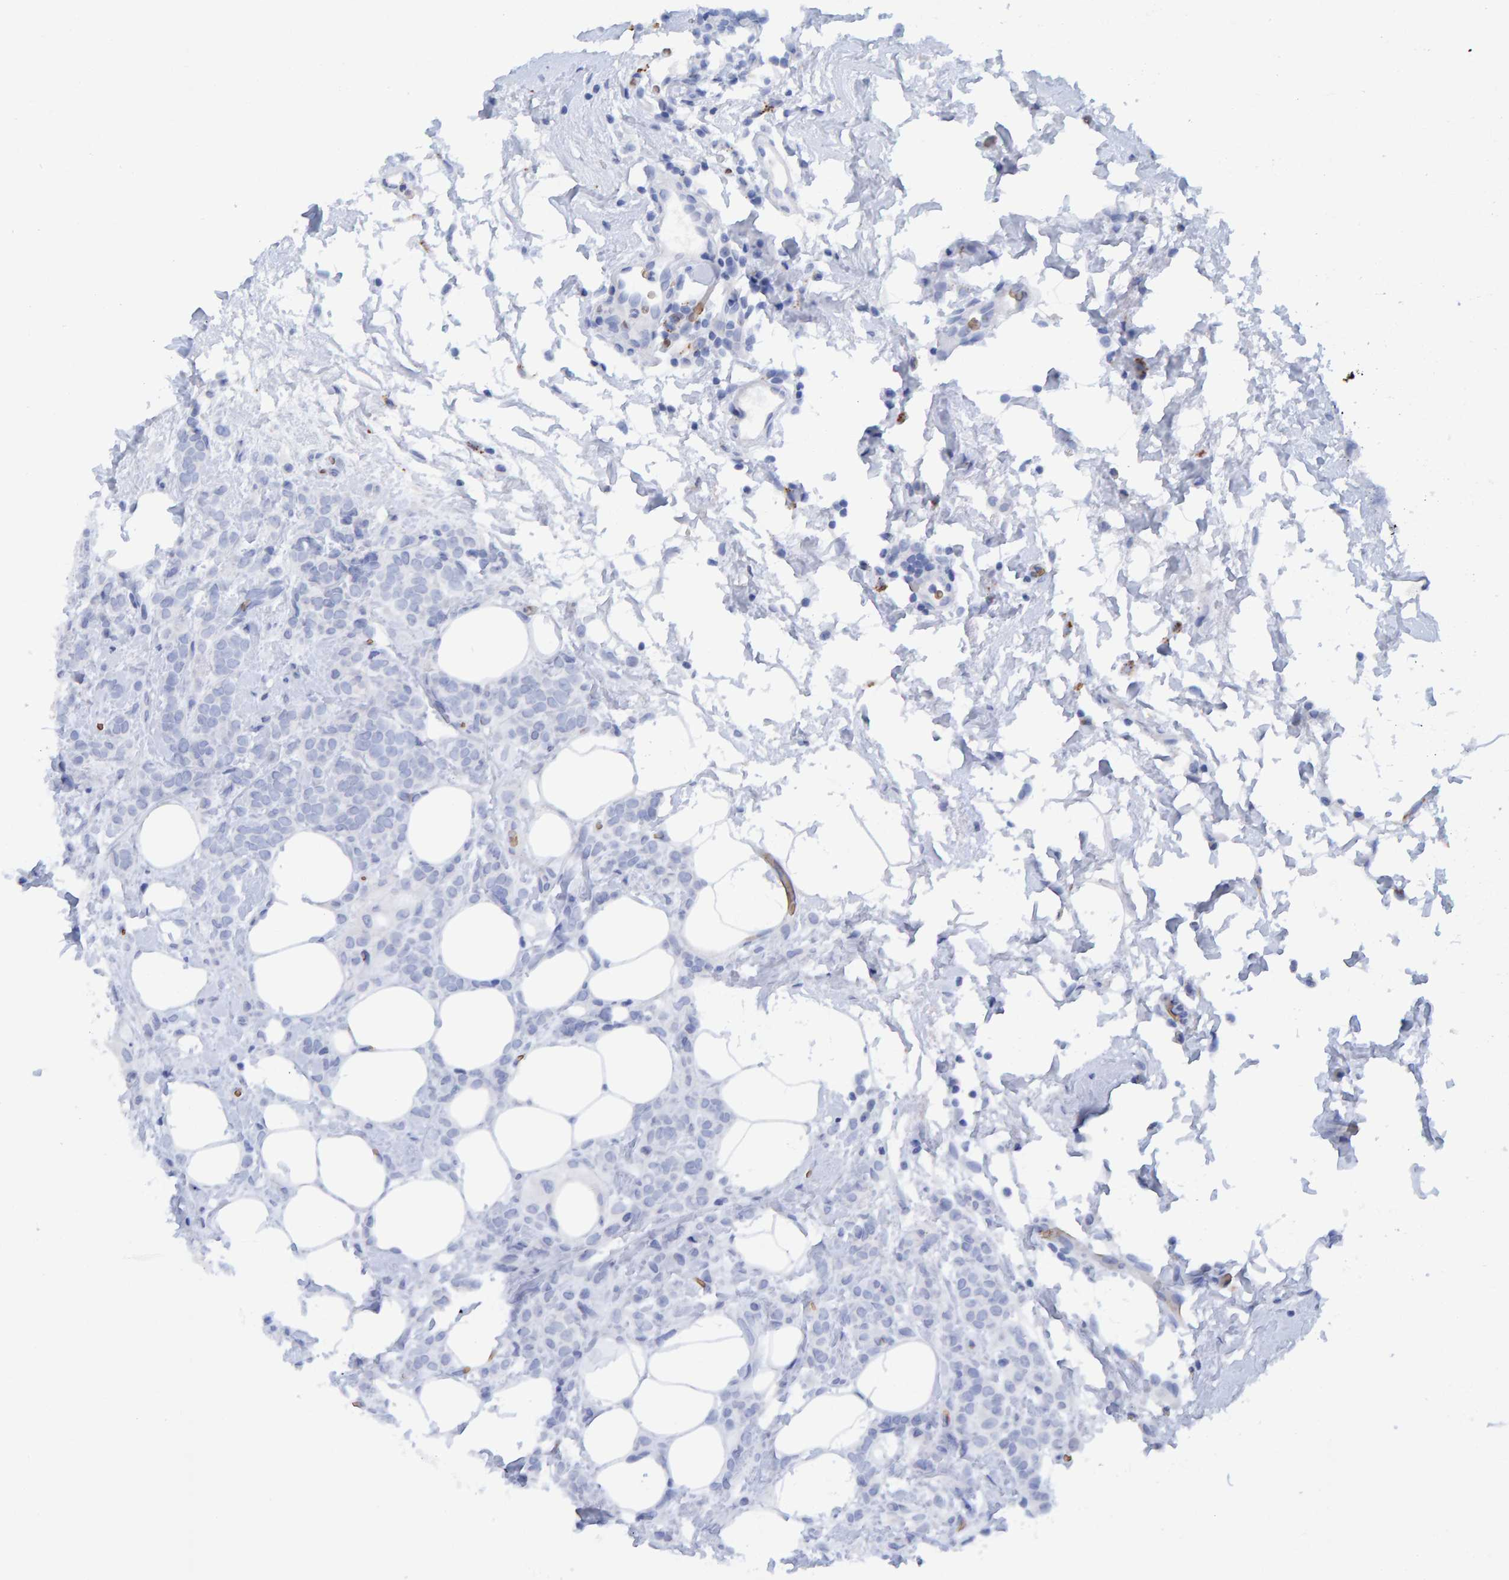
{"staining": {"intensity": "negative", "quantity": "none", "location": "none"}, "tissue": "breast cancer", "cell_type": "Tumor cells", "image_type": "cancer", "snomed": [{"axis": "morphology", "description": "Lobular carcinoma"}, {"axis": "topography", "description": "Breast"}], "caption": "An immunohistochemistry micrograph of breast lobular carcinoma is shown. There is no staining in tumor cells of breast lobular carcinoma.", "gene": "VPS9D1", "patient": {"sex": "female", "age": 50}}